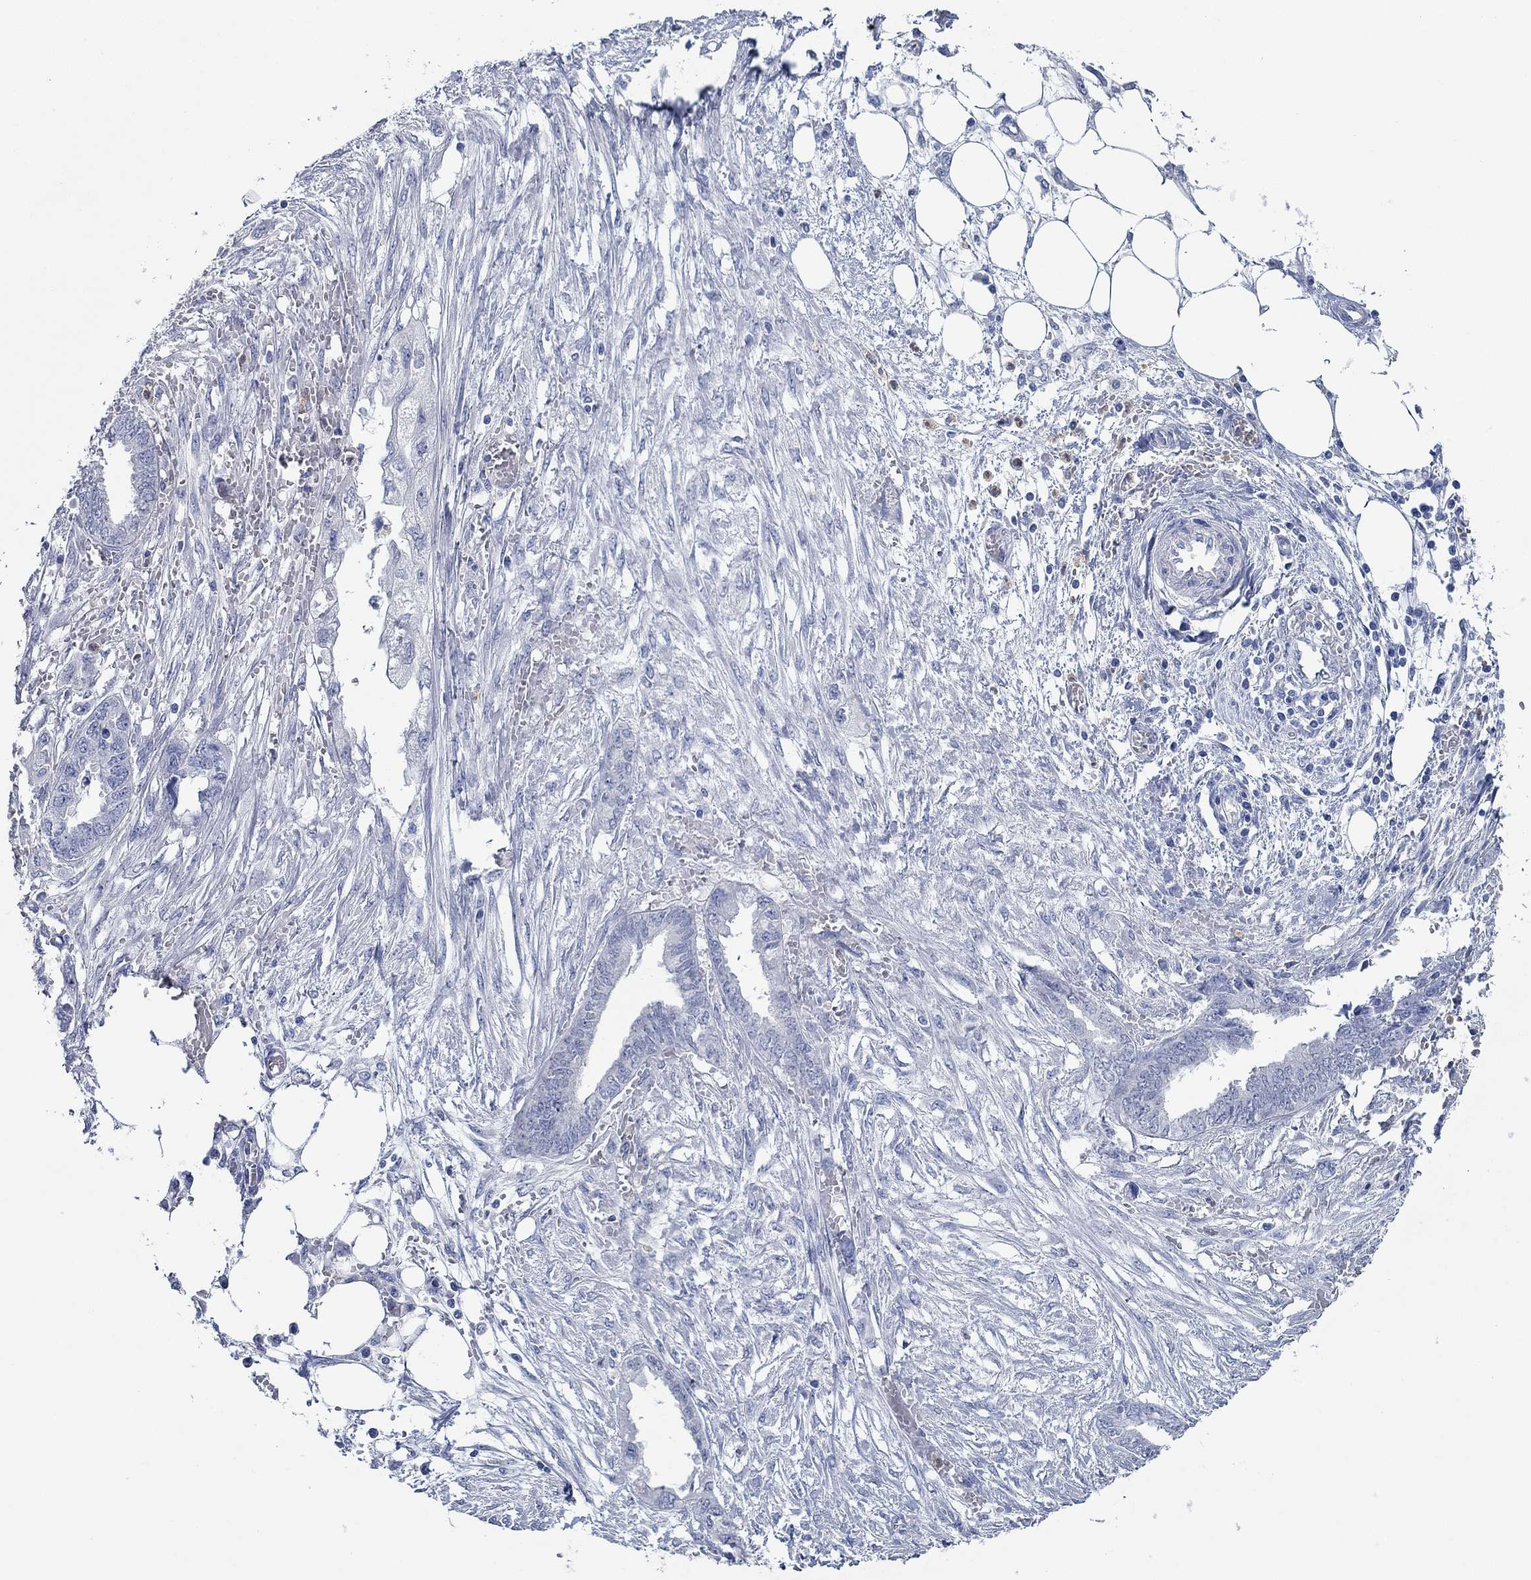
{"staining": {"intensity": "negative", "quantity": "none", "location": "none"}, "tissue": "endometrial cancer", "cell_type": "Tumor cells", "image_type": "cancer", "snomed": [{"axis": "morphology", "description": "Adenocarcinoma, NOS"}, {"axis": "morphology", "description": "Adenocarcinoma, metastatic, NOS"}, {"axis": "topography", "description": "Adipose tissue"}, {"axis": "topography", "description": "Endometrium"}], "caption": "Protein analysis of endometrial adenocarcinoma shows no significant staining in tumor cells. (Immunohistochemistry (ihc), brightfield microscopy, high magnification).", "gene": "ZNF671", "patient": {"sex": "female", "age": 67}}